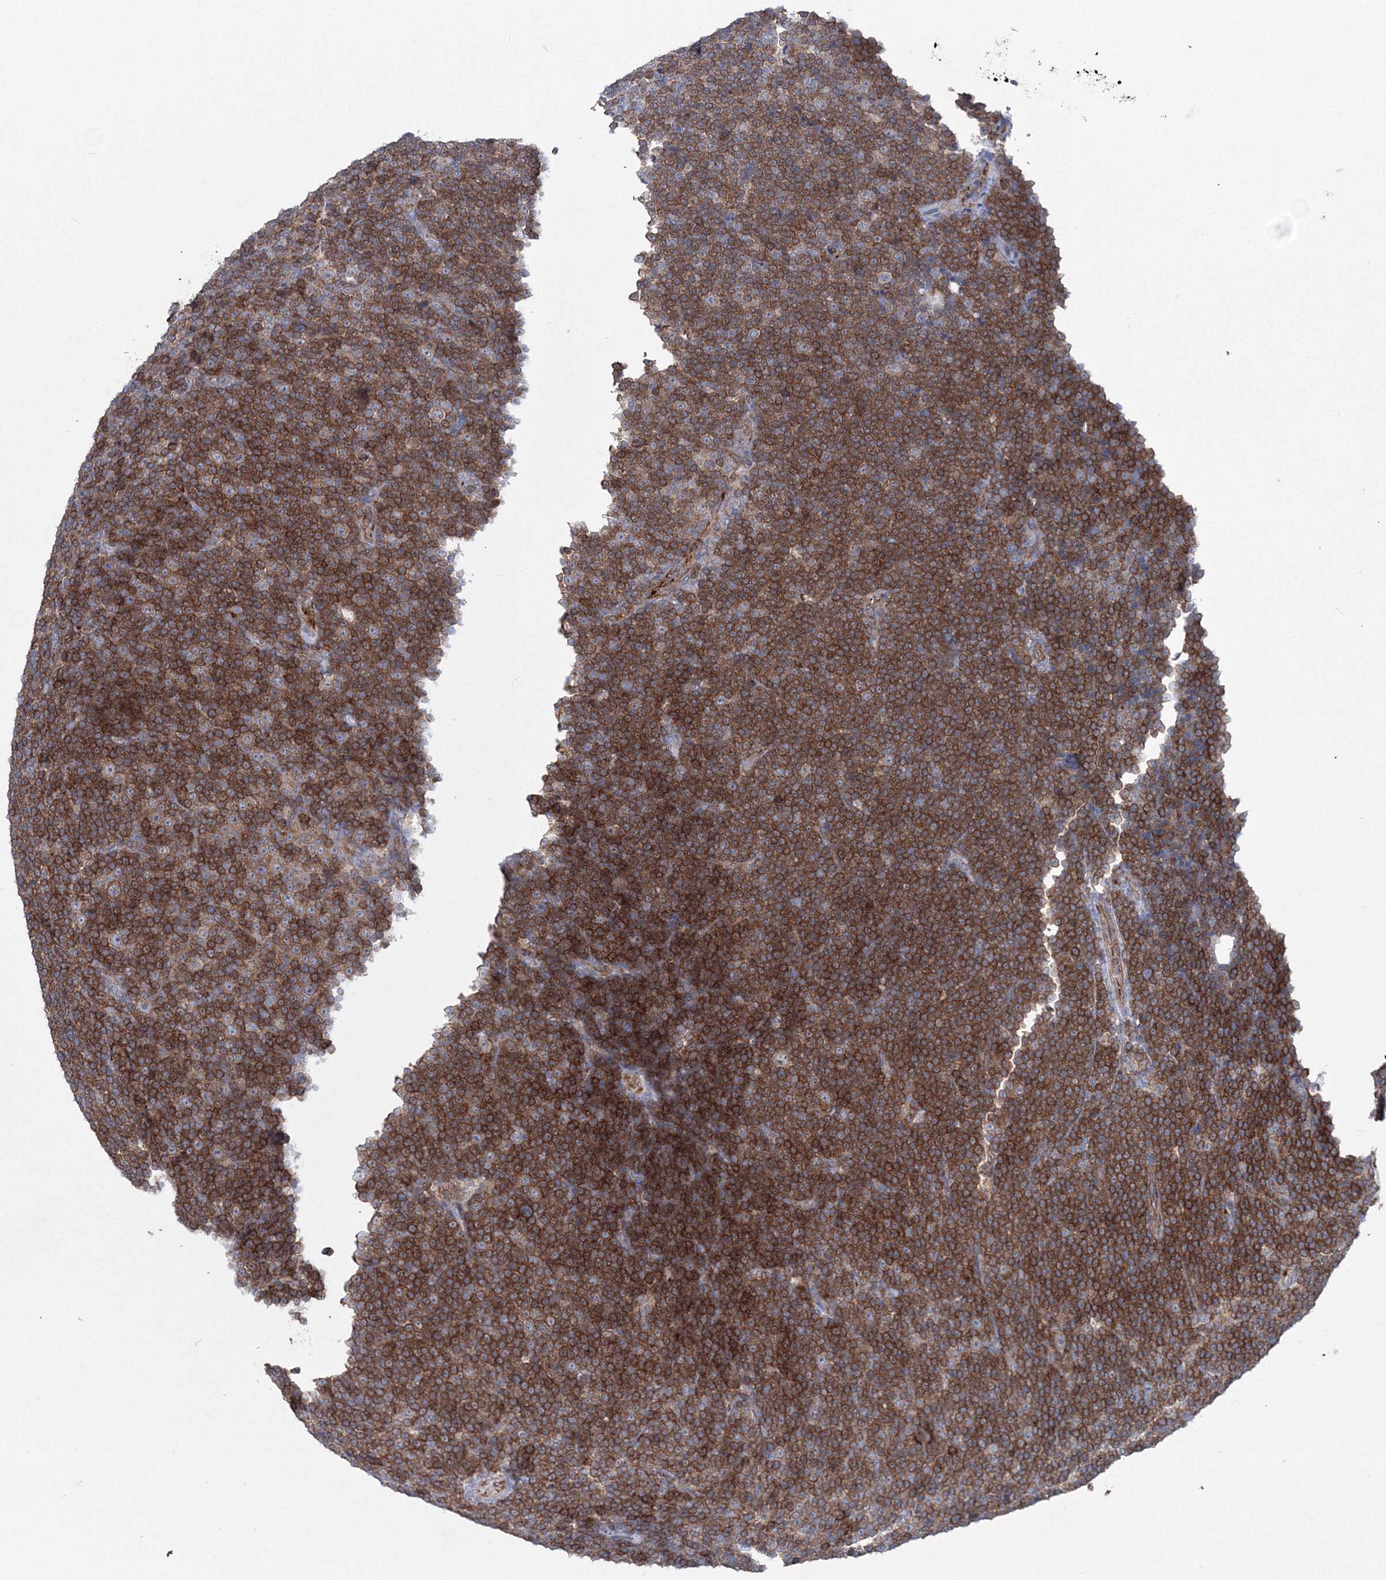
{"staining": {"intensity": "moderate", "quantity": ">75%", "location": "cytoplasmic/membranous"}, "tissue": "lymphoma", "cell_type": "Tumor cells", "image_type": "cancer", "snomed": [{"axis": "morphology", "description": "Malignant lymphoma, non-Hodgkin's type, Low grade"}, {"axis": "topography", "description": "Lymph node"}], "caption": "Lymphoma stained for a protein exhibits moderate cytoplasmic/membranous positivity in tumor cells.", "gene": "GGA2", "patient": {"sex": "female", "age": 67}}